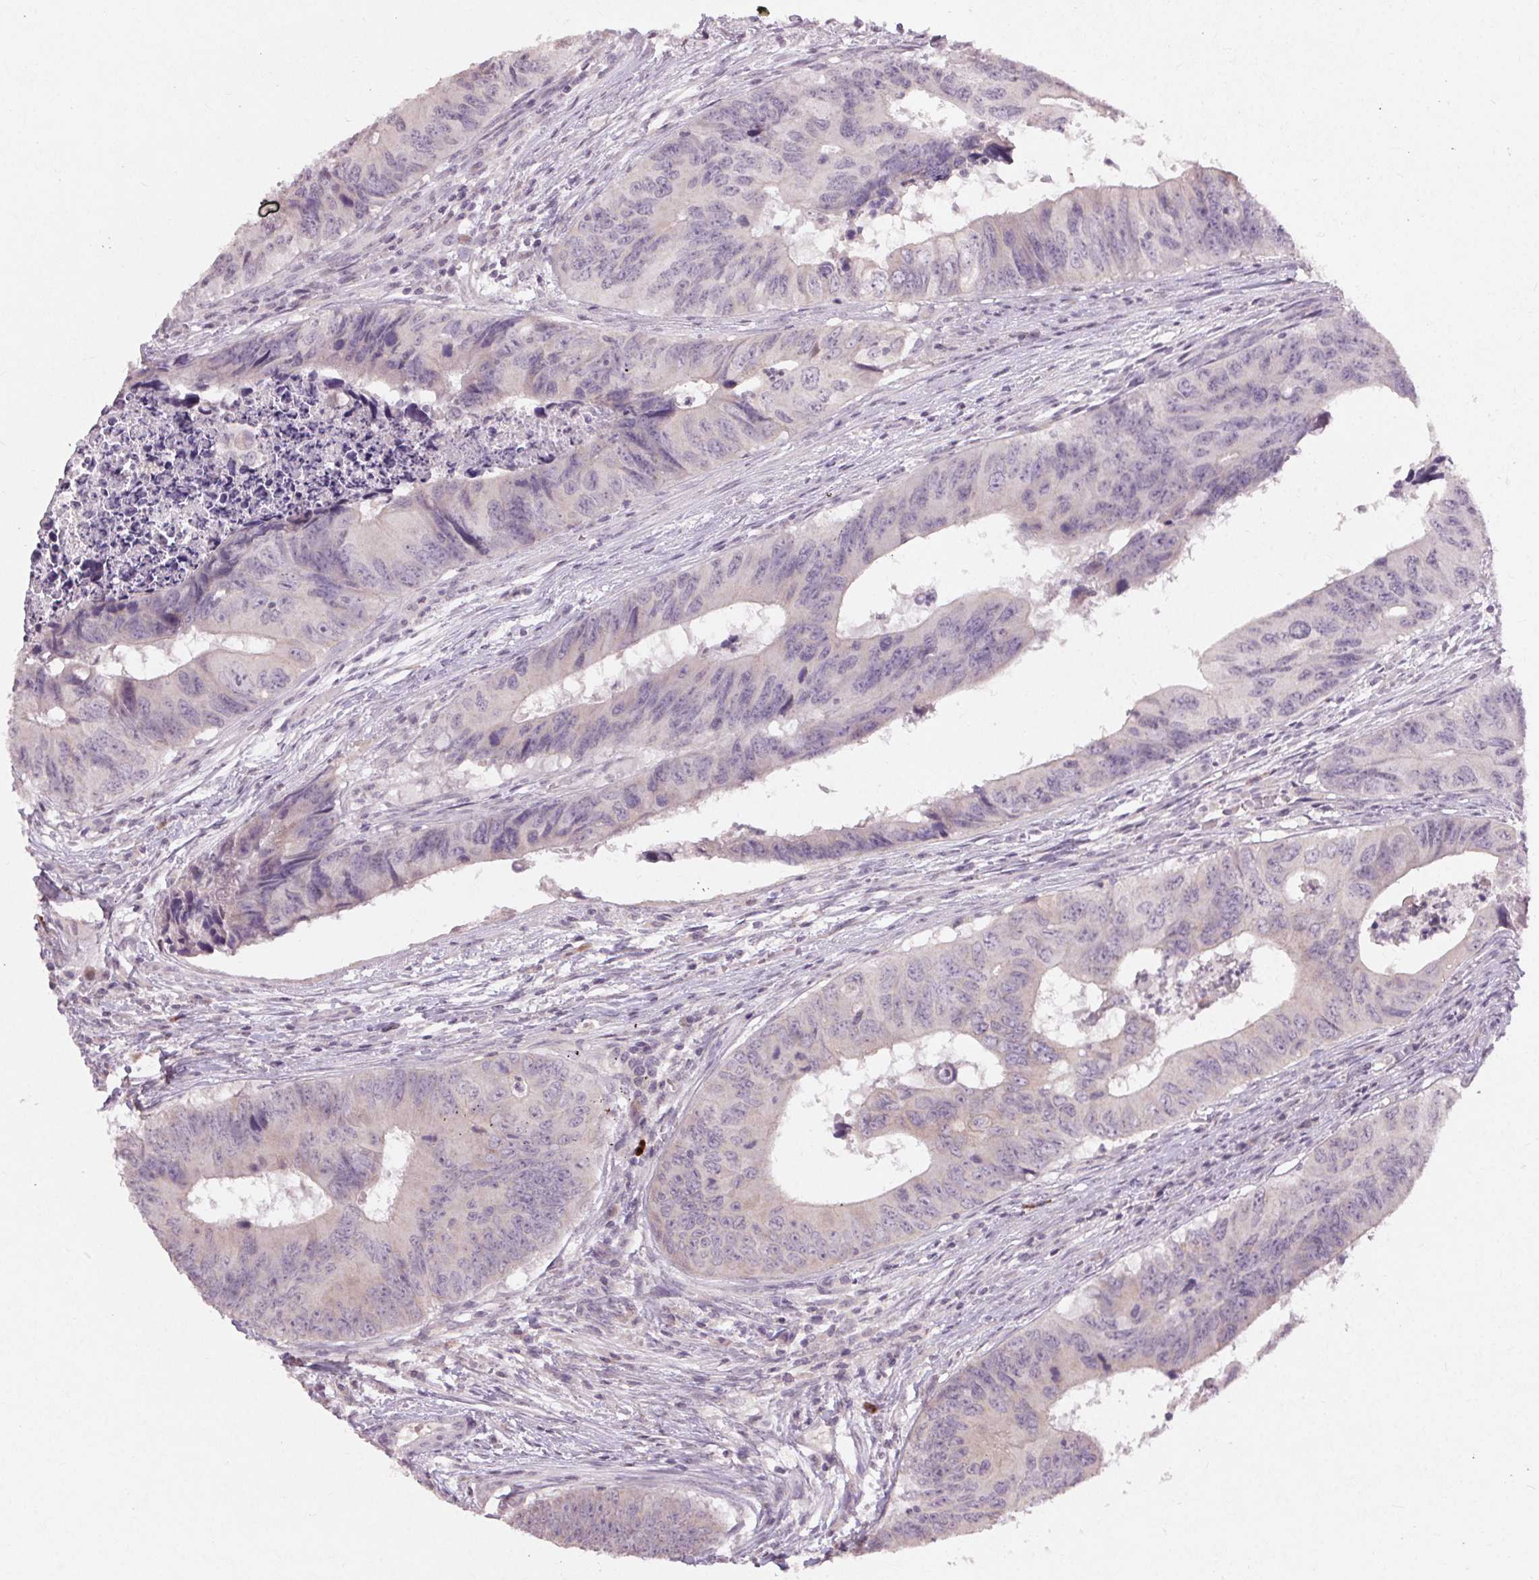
{"staining": {"intensity": "negative", "quantity": "none", "location": "none"}, "tissue": "colorectal cancer", "cell_type": "Tumor cells", "image_type": "cancer", "snomed": [{"axis": "morphology", "description": "Adenocarcinoma, NOS"}, {"axis": "topography", "description": "Colon"}], "caption": "This is an immunohistochemistry (IHC) photomicrograph of human adenocarcinoma (colorectal). There is no staining in tumor cells.", "gene": "KLRC3", "patient": {"sex": "female", "age": 82}}